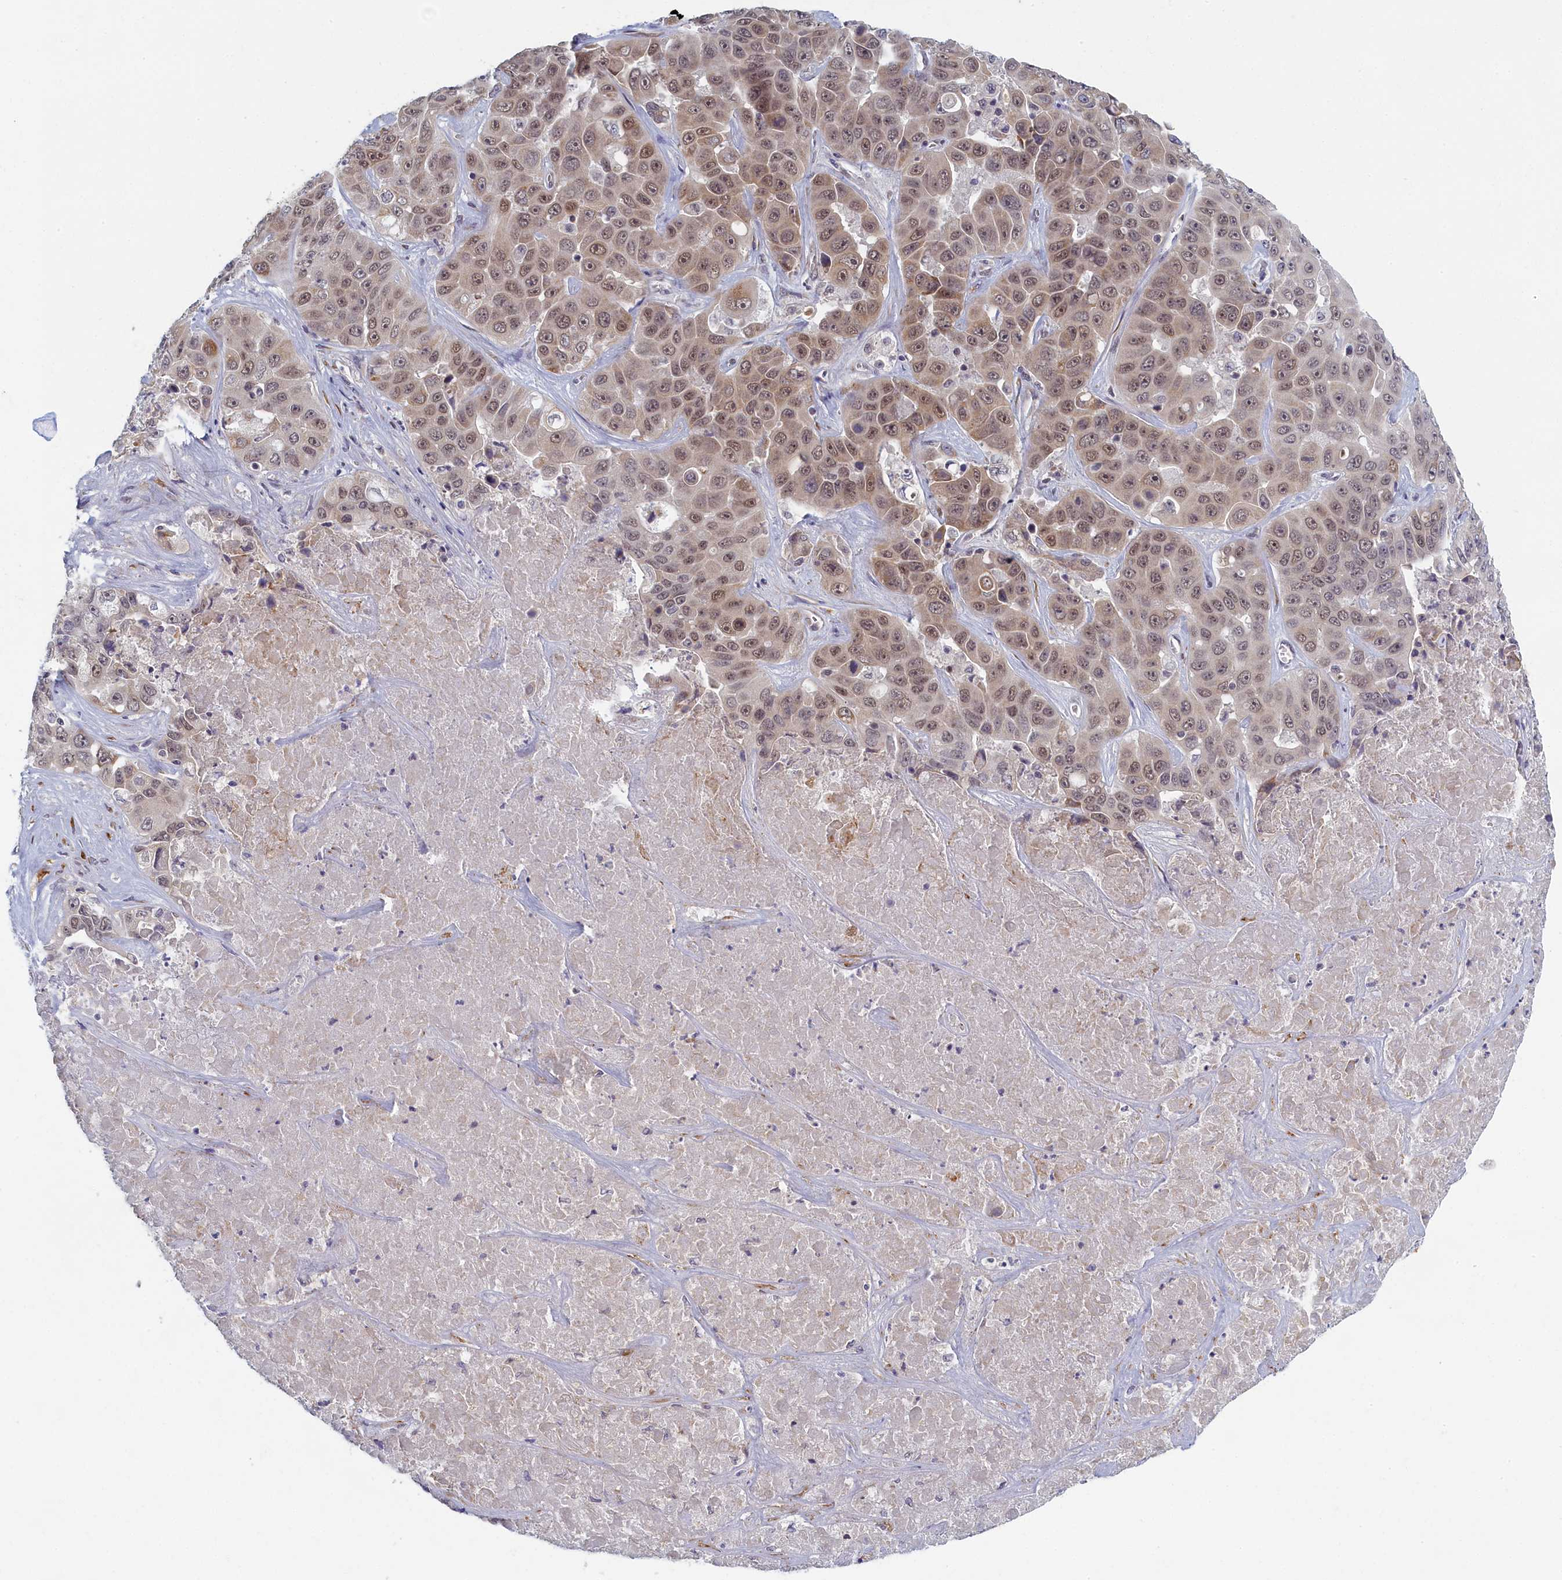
{"staining": {"intensity": "weak", "quantity": ">75%", "location": "nuclear"}, "tissue": "liver cancer", "cell_type": "Tumor cells", "image_type": "cancer", "snomed": [{"axis": "morphology", "description": "Cholangiocarcinoma"}, {"axis": "topography", "description": "Liver"}], "caption": "Immunohistochemical staining of human cholangiocarcinoma (liver) displays low levels of weak nuclear protein expression in approximately >75% of tumor cells. (DAB (3,3'-diaminobenzidine) IHC with brightfield microscopy, high magnification).", "gene": "DNAJC17", "patient": {"sex": "female", "age": 52}}